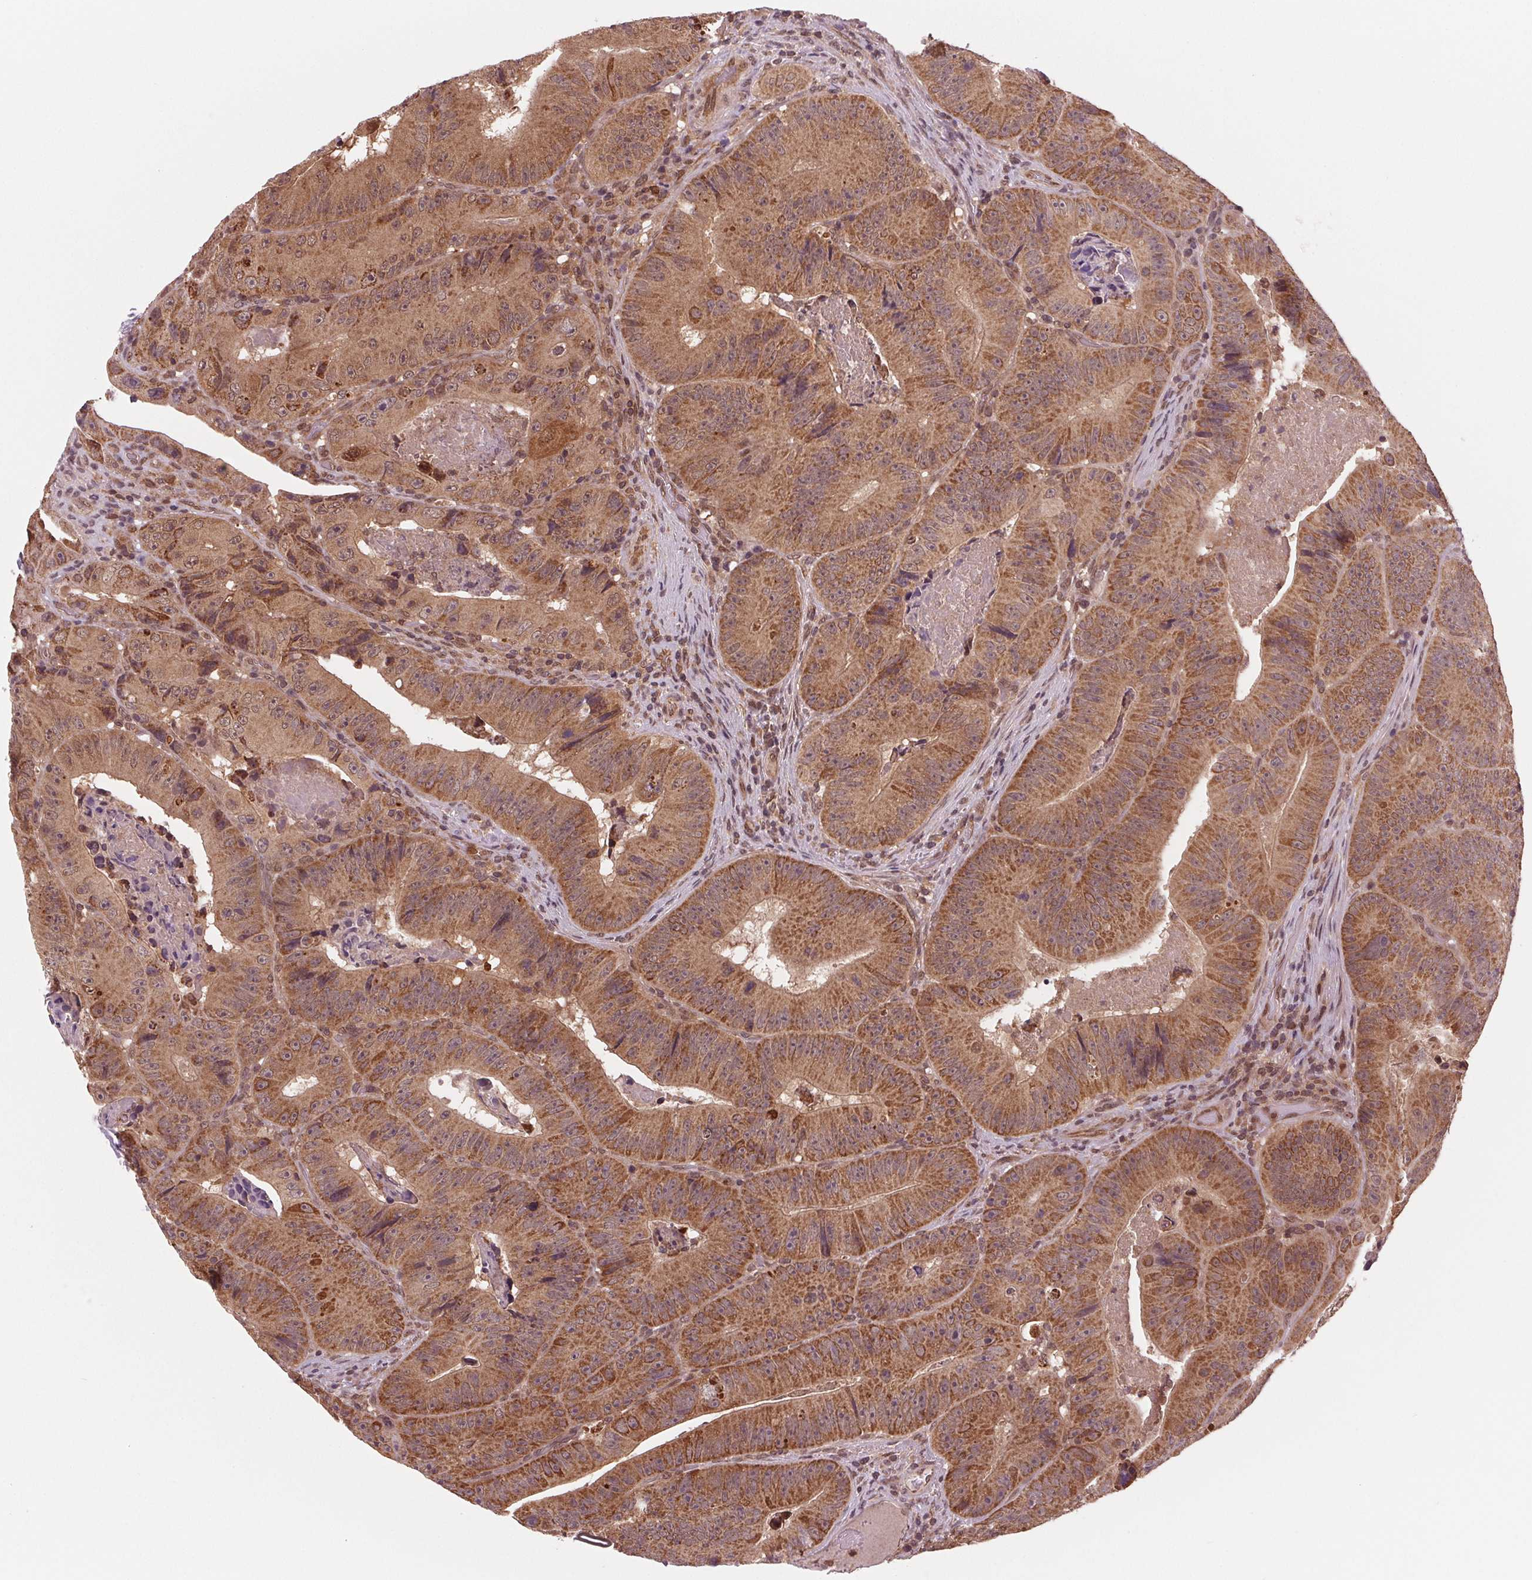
{"staining": {"intensity": "moderate", "quantity": ">75%", "location": "cytoplasmic/membranous"}, "tissue": "colorectal cancer", "cell_type": "Tumor cells", "image_type": "cancer", "snomed": [{"axis": "morphology", "description": "Adenocarcinoma, NOS"}, {"axis": "topography", "description": "Colon"}], "caption": "Immunohistochemistry (DAB (3,3'-diaminobenzidine)) staining of human colorectal adenocarcinoma exhibits moderate cytoplasmic/membranous protein expression in about >75% of tumor cells.", "gene": "STAT3", "patient": {"sex": "female", "age": 86}}